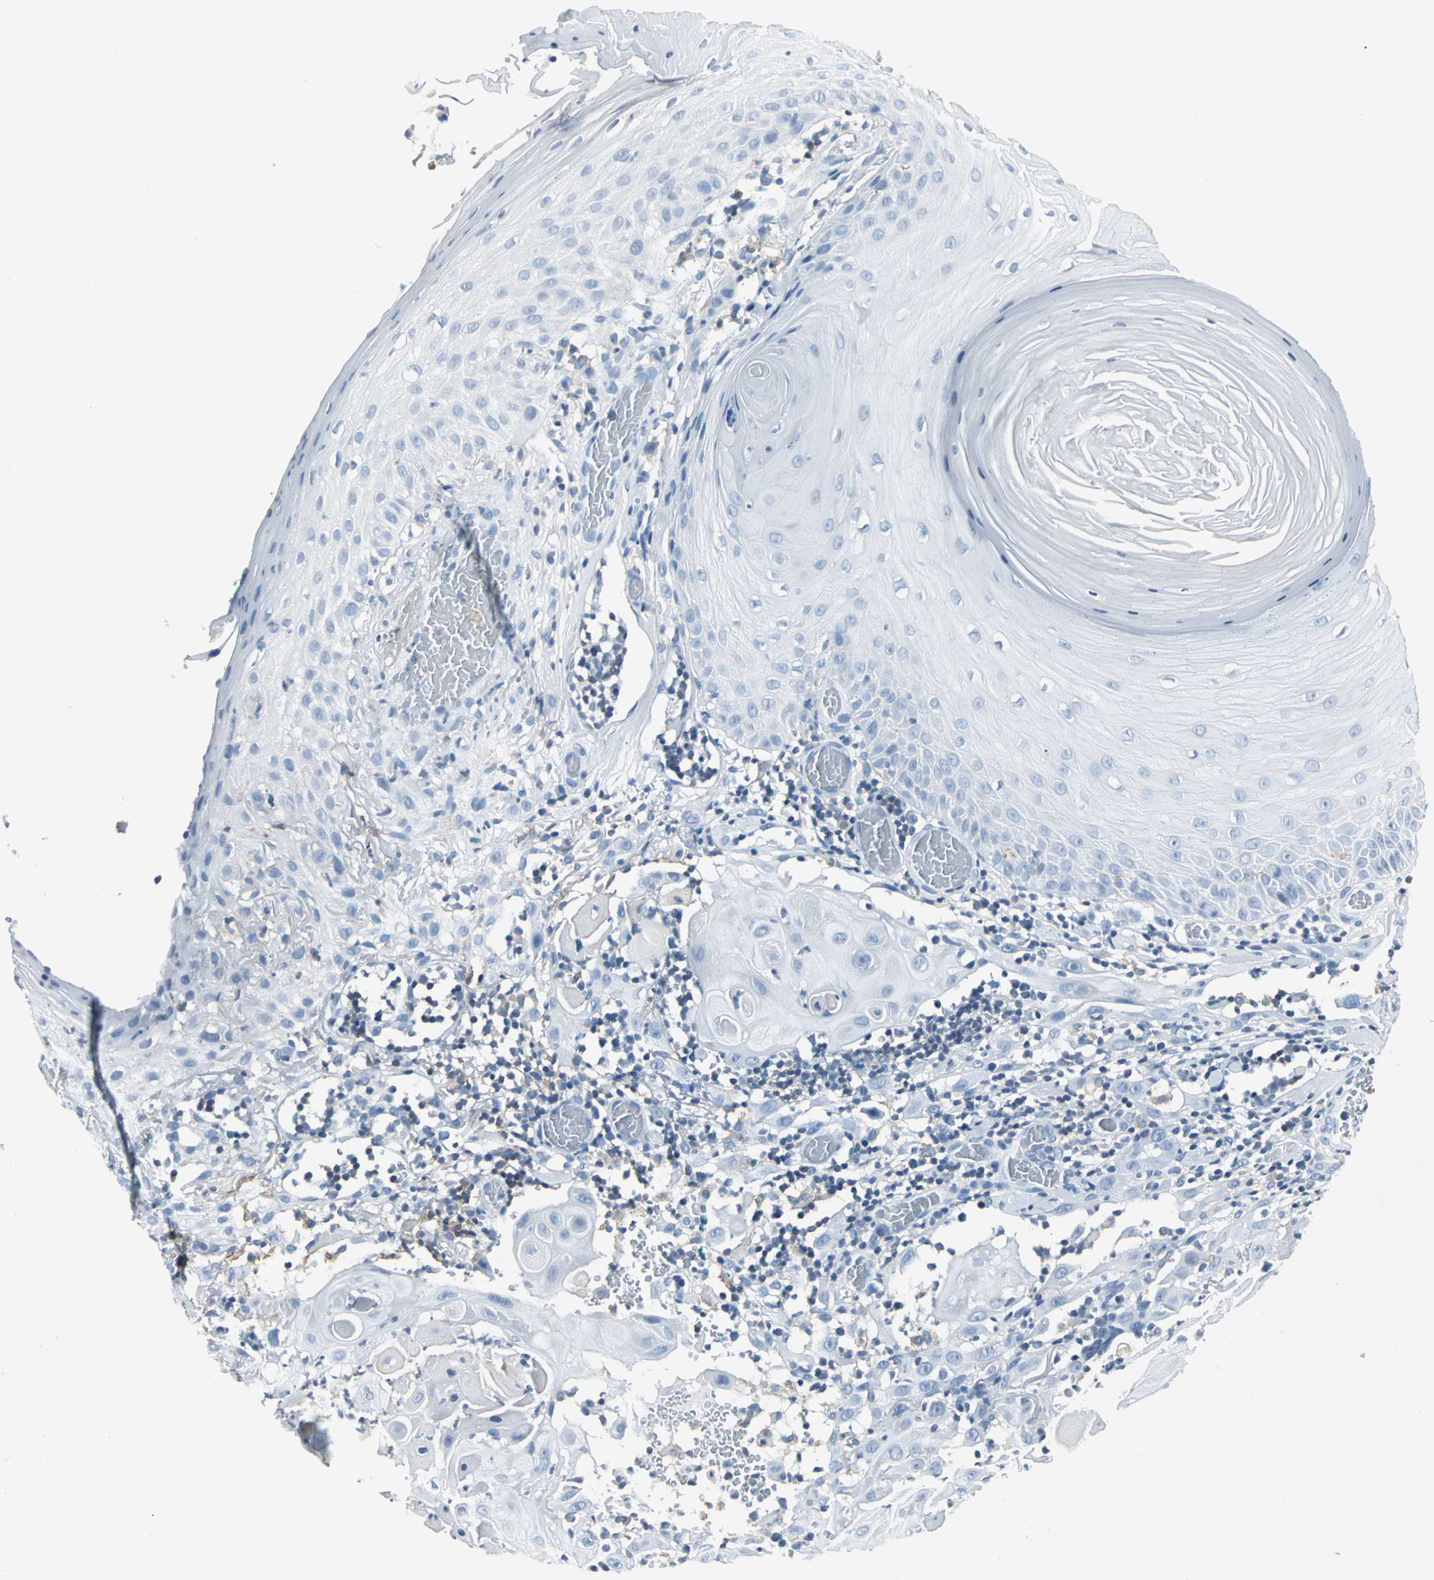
{"staining": {"intensity": "negative", "quantity": "none", "location": "none"}, "tissue": "skin cancer", "cell_type": "Tumor cells", "image_type": "cancer", "snomed": [{"axis": "morphology", "description": "Squamous cell carcinoma, NOS"}, {"axis": "topography", "description": "Skin"}], "caption": "IHC of human skin cancer (squamous cell carcinoma) demonstrates no expression in tumor cells.", "gene": "IQGAP2", "patient": {"sex": "male", "age": 24}}